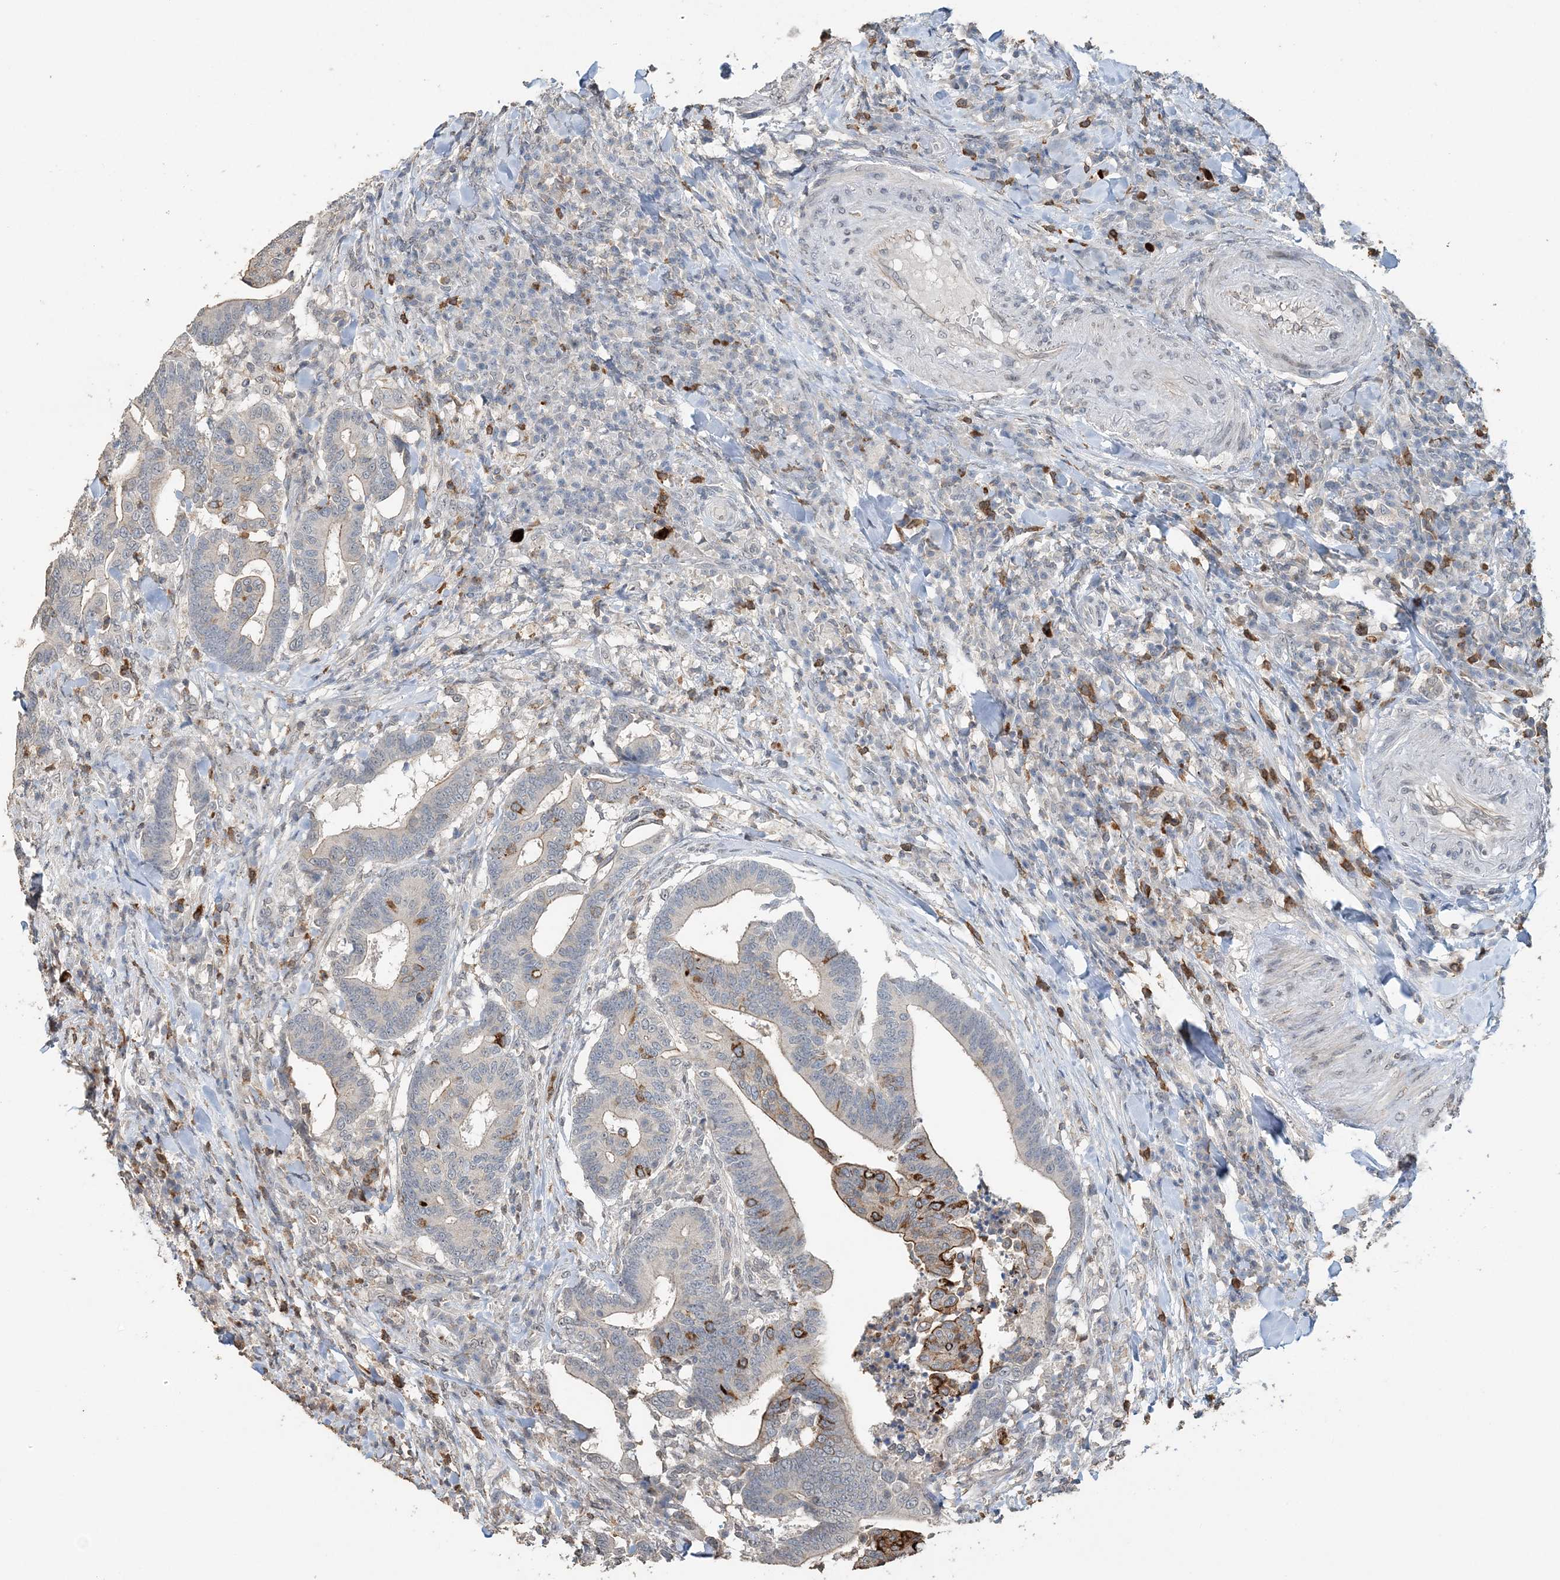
{"staining": {"intensity": "negative", "quantity": "none", "location": "none"}, "tissue": "colorectal cancer", "cell_type": "Tumor cells", "image_type": "cancer", "snomed": [{"axis": "morphology", "description": "Adenocarcinoma, NOS"}, {"axis": "topography", "description": "Colon"}], "caption": "This histopathology image is of colorectal adenocarcinoma stained with IHC to label a protein in brown with the nuclei are counter-stained blue. There is no staining in tumor cells.", "gene": "FAM110A", "patient": {"sex": "female", "age": 66}}